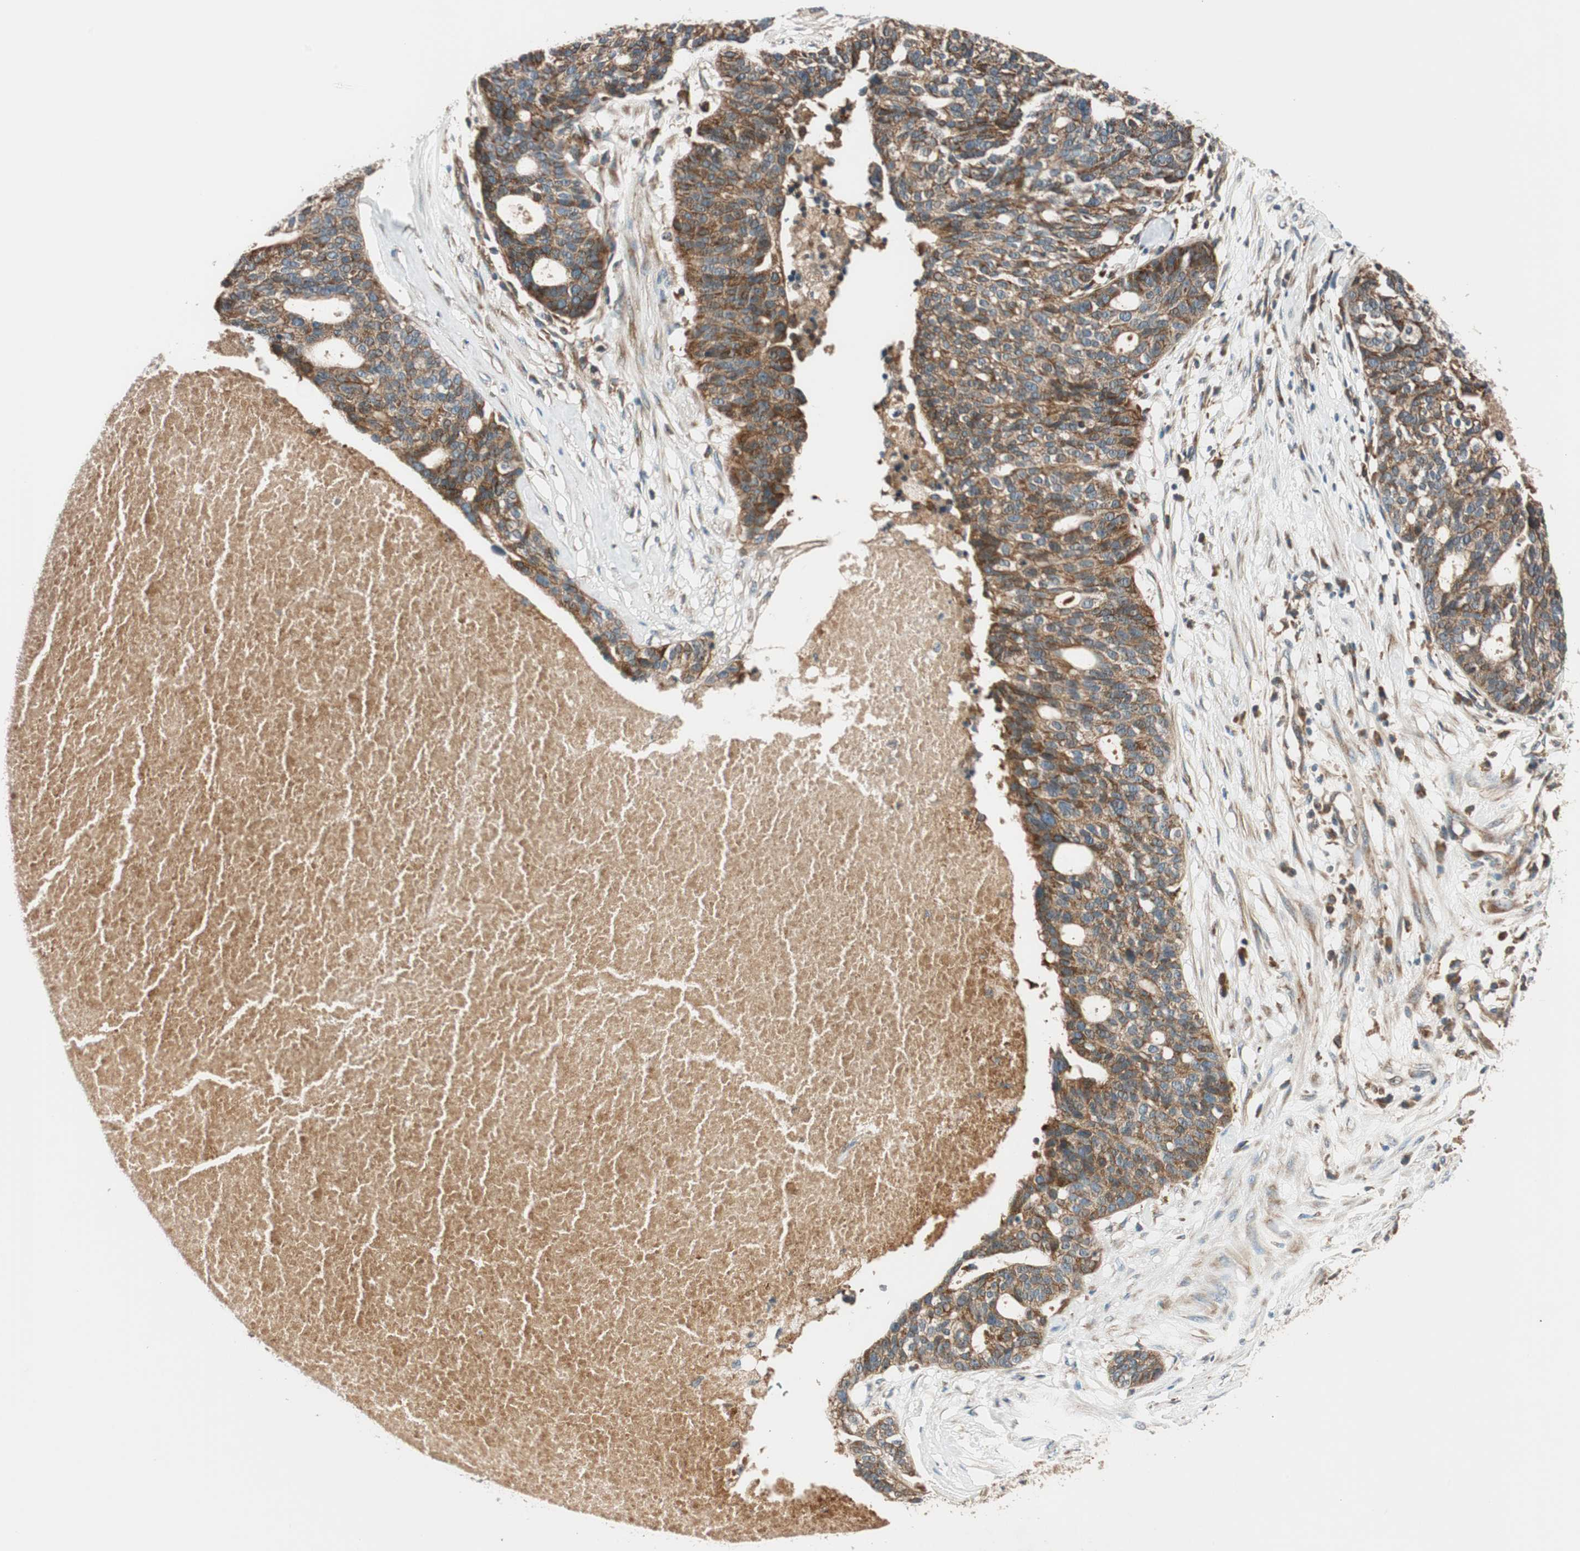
{"staining": {"intensity": "moderate", "quantity": ">75%", "location": "cytoplasmic/membranous"}, "tissue": "ovarian cancer", "cell_type": "Tumor cells", "image_type": "cancer", "snomed": [{"axis": "morphology", "description": "Cystadenocarcinoma, serous, NOS"}, {"axis": "topography", "description": "Ovary"}], "caption": "IHC photomicrograph of ovarian cancer (serous cystadenocarcinoma) stained for a protein (brown), which demonstrates medium levels of moderate cytoplasmic/membranous staining in approximately >75% of tumor cells.", "gene": "ABI1", "patient": {"sex": "female", "age": 59}}